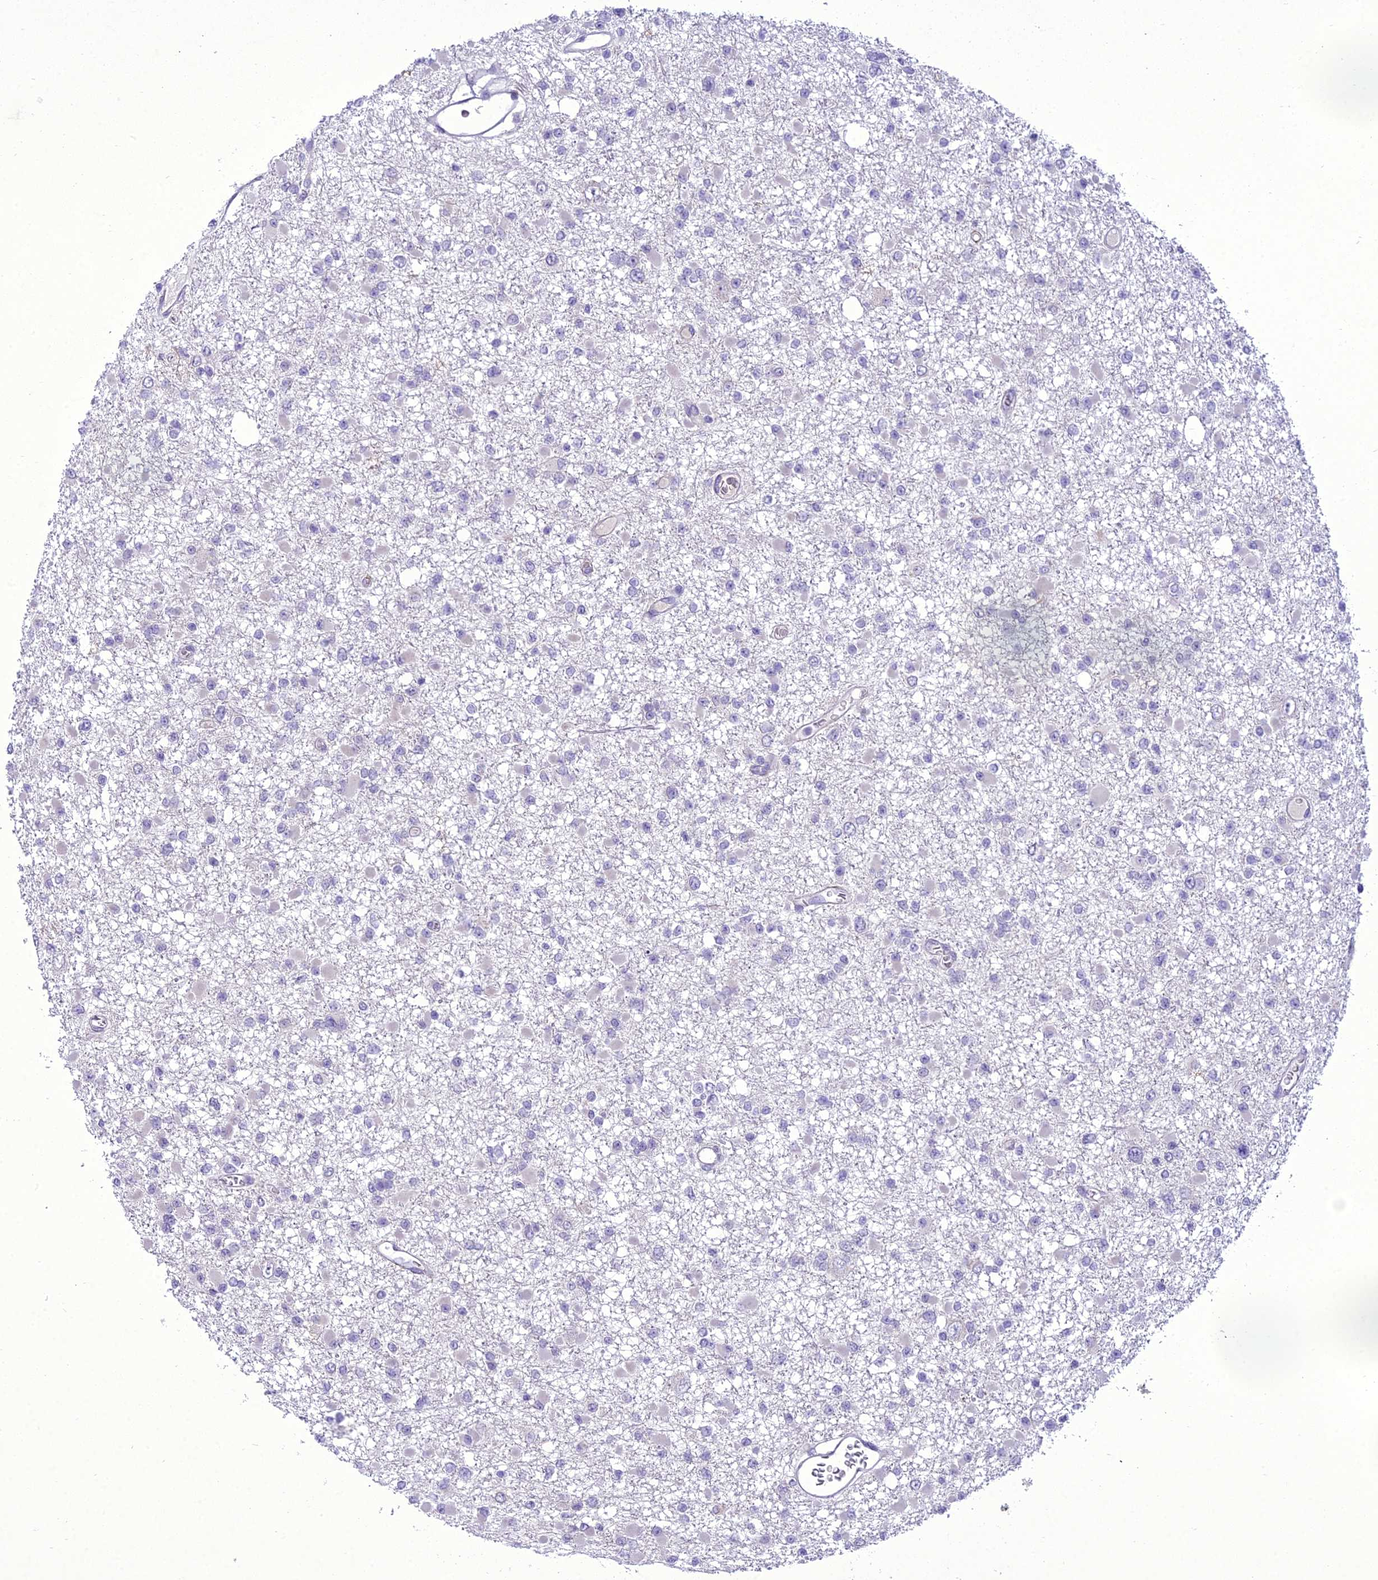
{"staining": {"intensity": "negative", "quantity": "none", "location": "none"}, "tissue": "glioma", "cell_type": "Tumor cells", "image_type": "cancer", "snomed": [{"axis": "morphology", "description": "Glioma, malignant, Low grade"}, {"axis": "topography", "description": "Brain"}], "caption": "This is an immunohistochemistry micrograph of human malignant glioma (low-grade). There is no expression in tumor cells.", "gene": "NEURL2", "patient": {"sex": "female", "age": 22}}